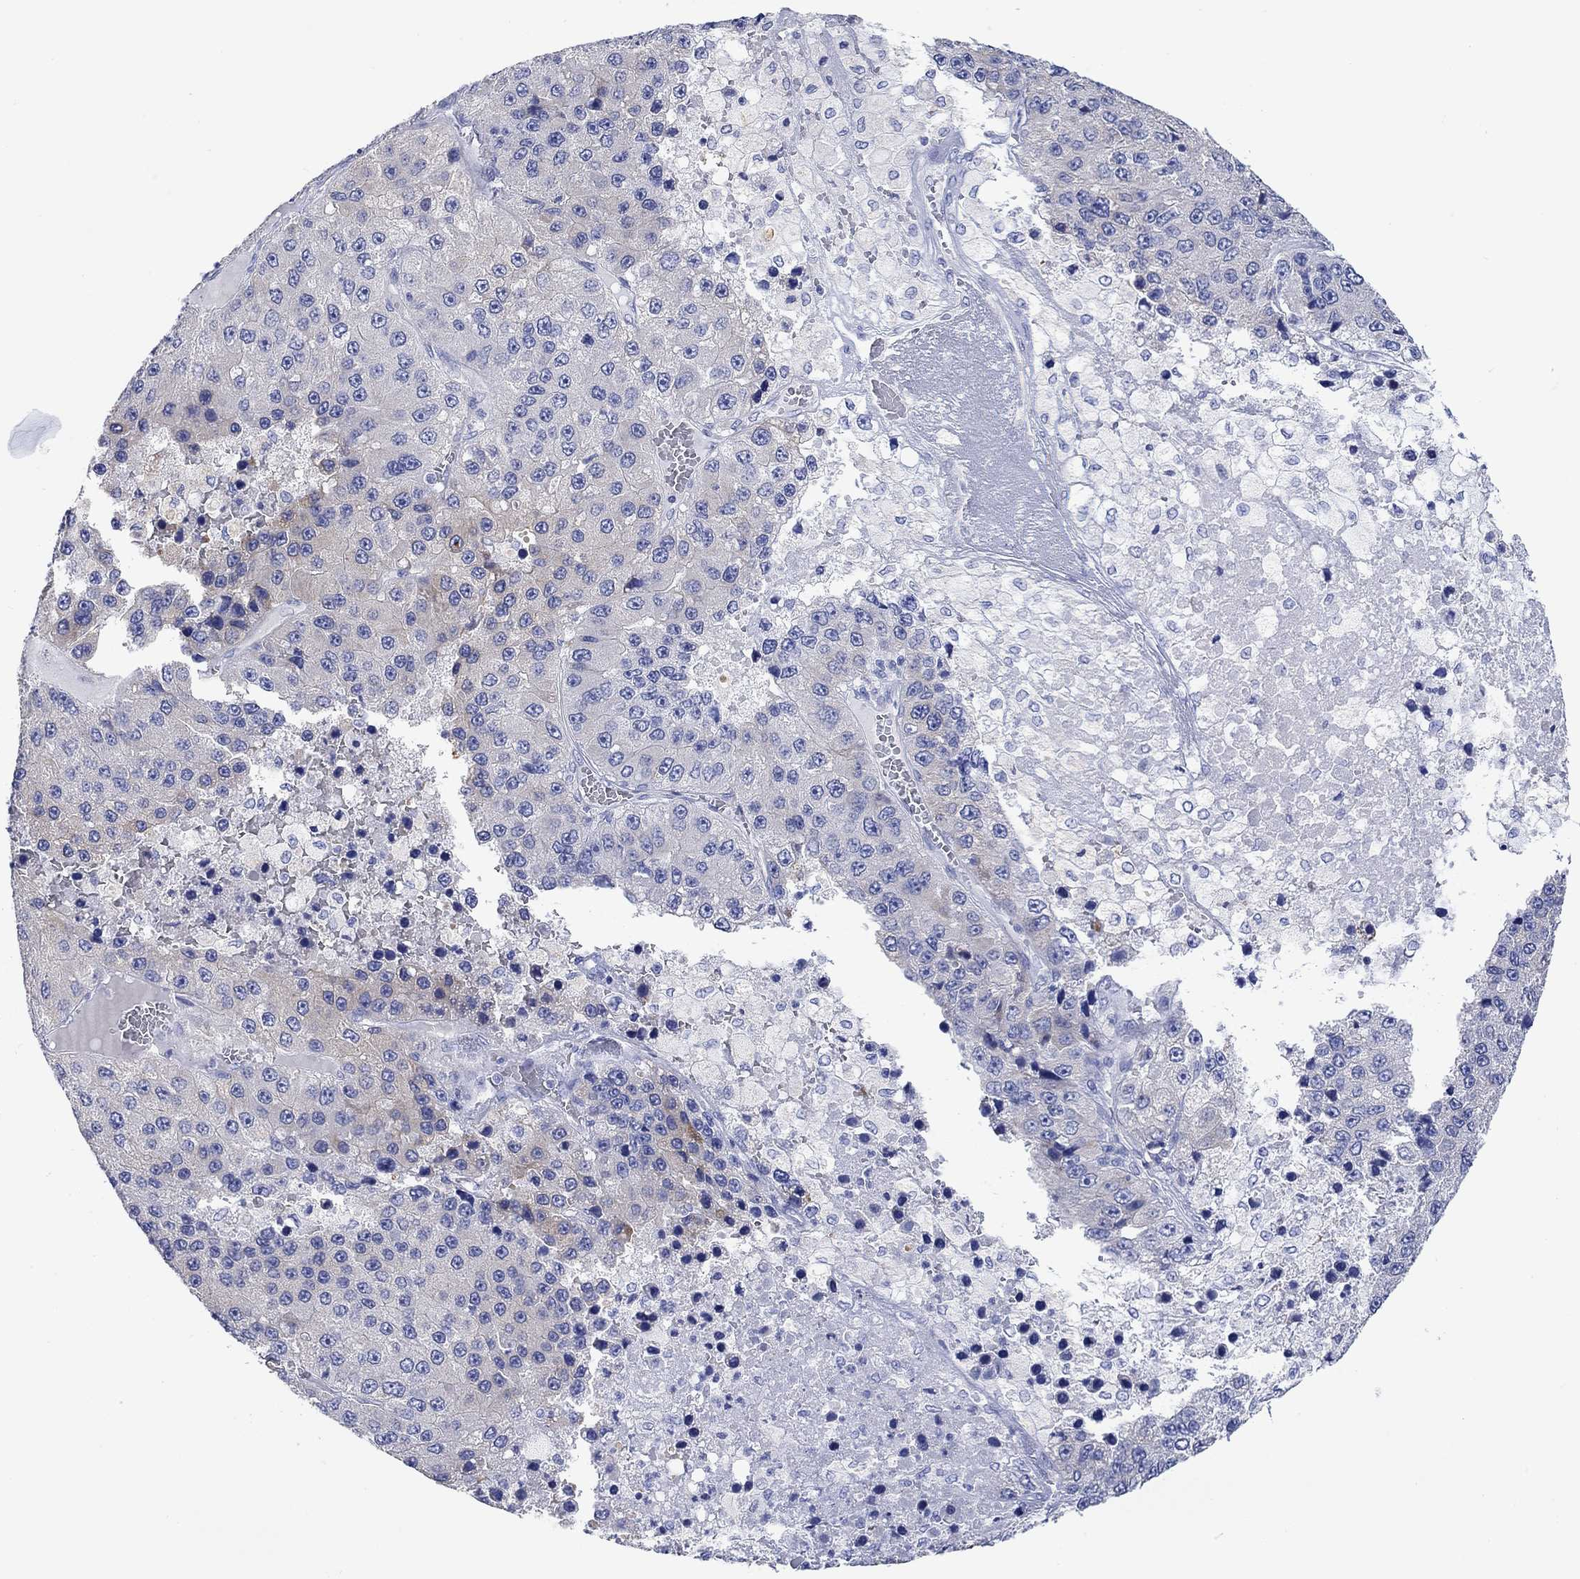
{"staining": {"intensity": "weak", "quantity": "<25%", "location": "cytoplasmic/membranous"}, "tissue": "liver cancer", "cell_type": "Tumor cells", "image_type": "cancer", "snomed": [{"axis": "morphology", "description": "Carcinoma, Hepatocellular, NOS"}, {"axis": "topography", "description": "Liver"}], "caption": "Human liver cancer stained for a protein using immunohistochemistry displays no staining in tumor cells.", "gene": "P2RY6", "patient": {"sex": "female", "age": 73}}